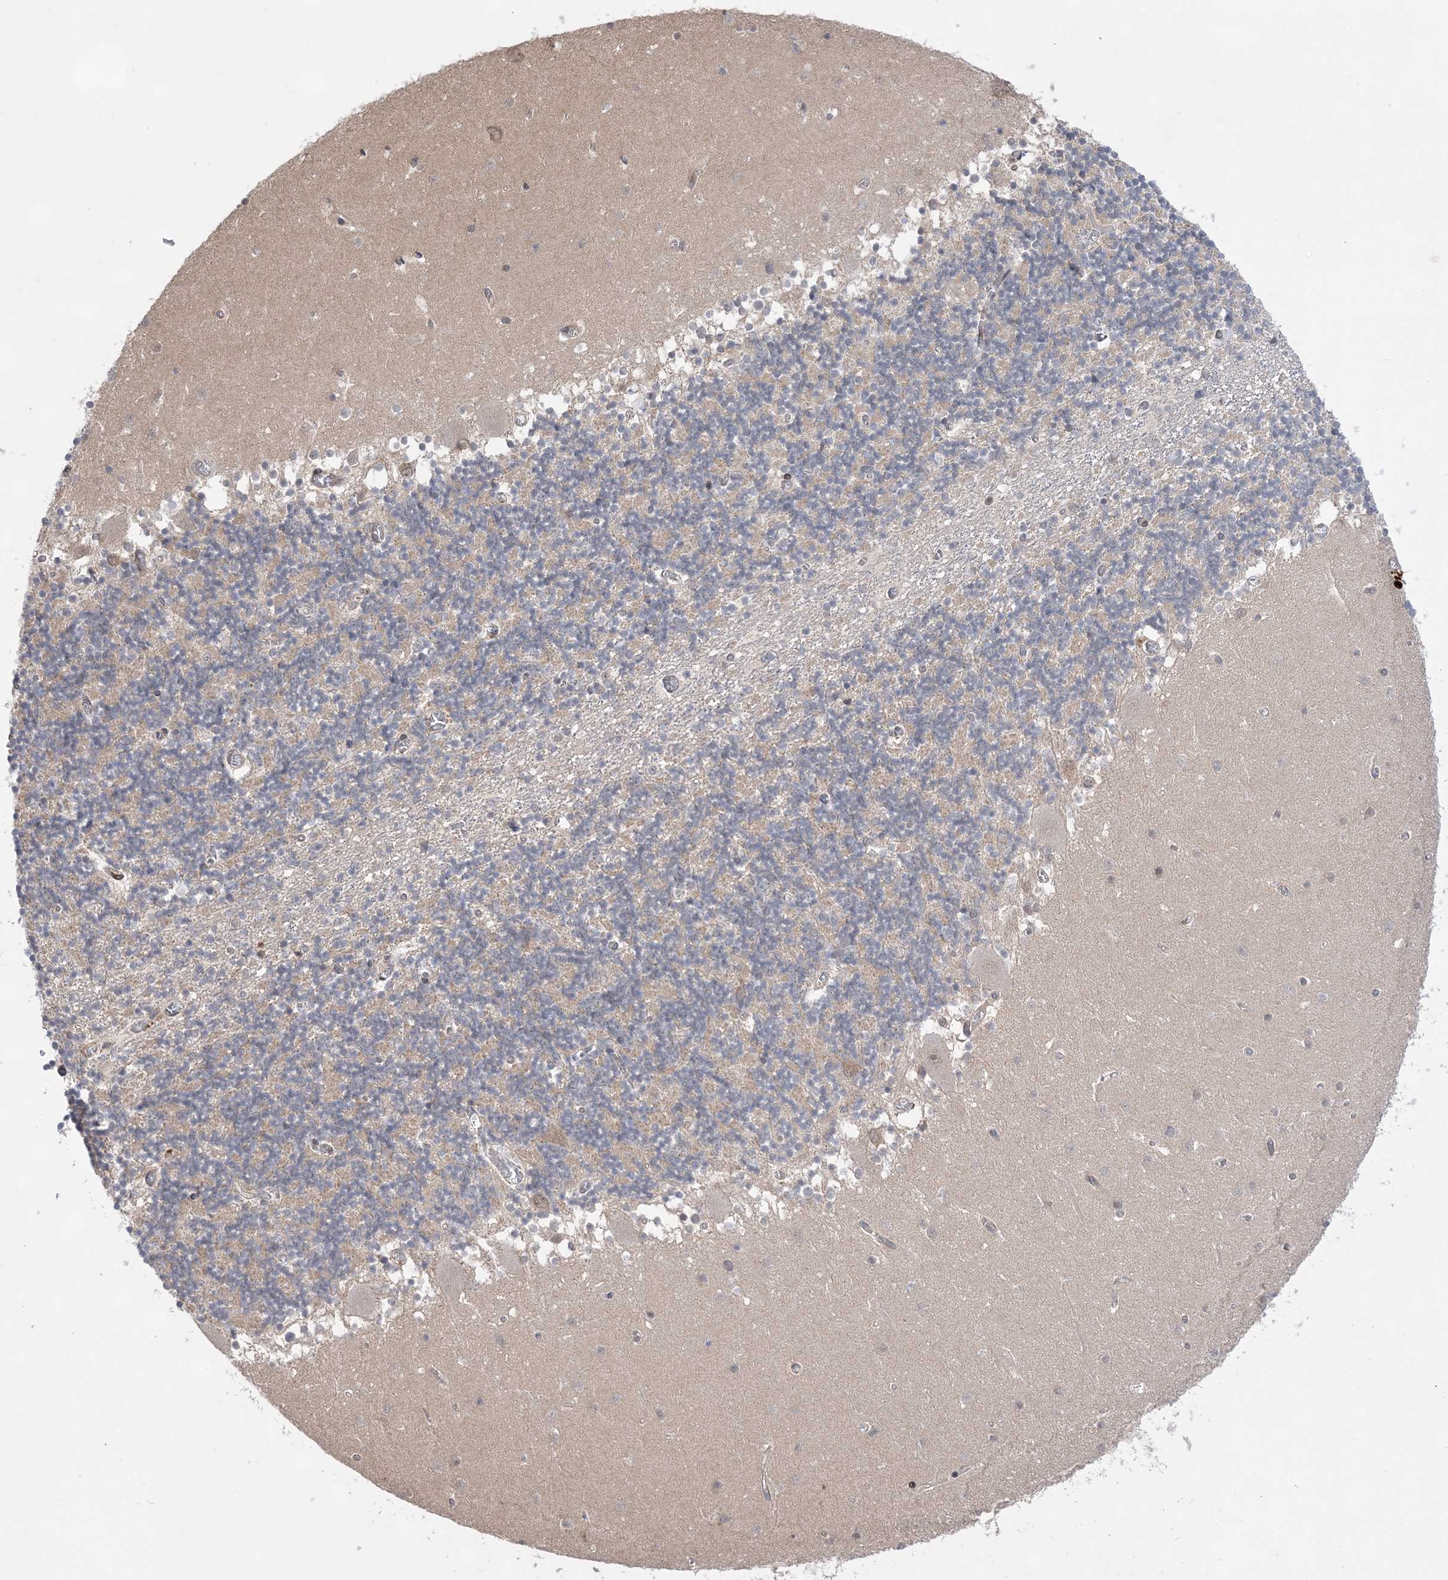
{"staining": {"intensity": "weak", "quantity": "<25%", "location": "cytoplasmic/membranous"}, "tissue": "cerebellum", "cell_type": "Cells in granular layer", "image_type": "normal", "snomed": [{"axis": "morphology", "description": "Normal tissue, NOS"}, {"axis": "topography", "description": "Cerebellum"}], "caption": "Human cerebellum stained for a protein using immunohistochemistry (IHC) demonstrates no positivity in cells in granular layer.", "gene": "ANAPC15", "patient": {"sex": "female", "age": 28}}